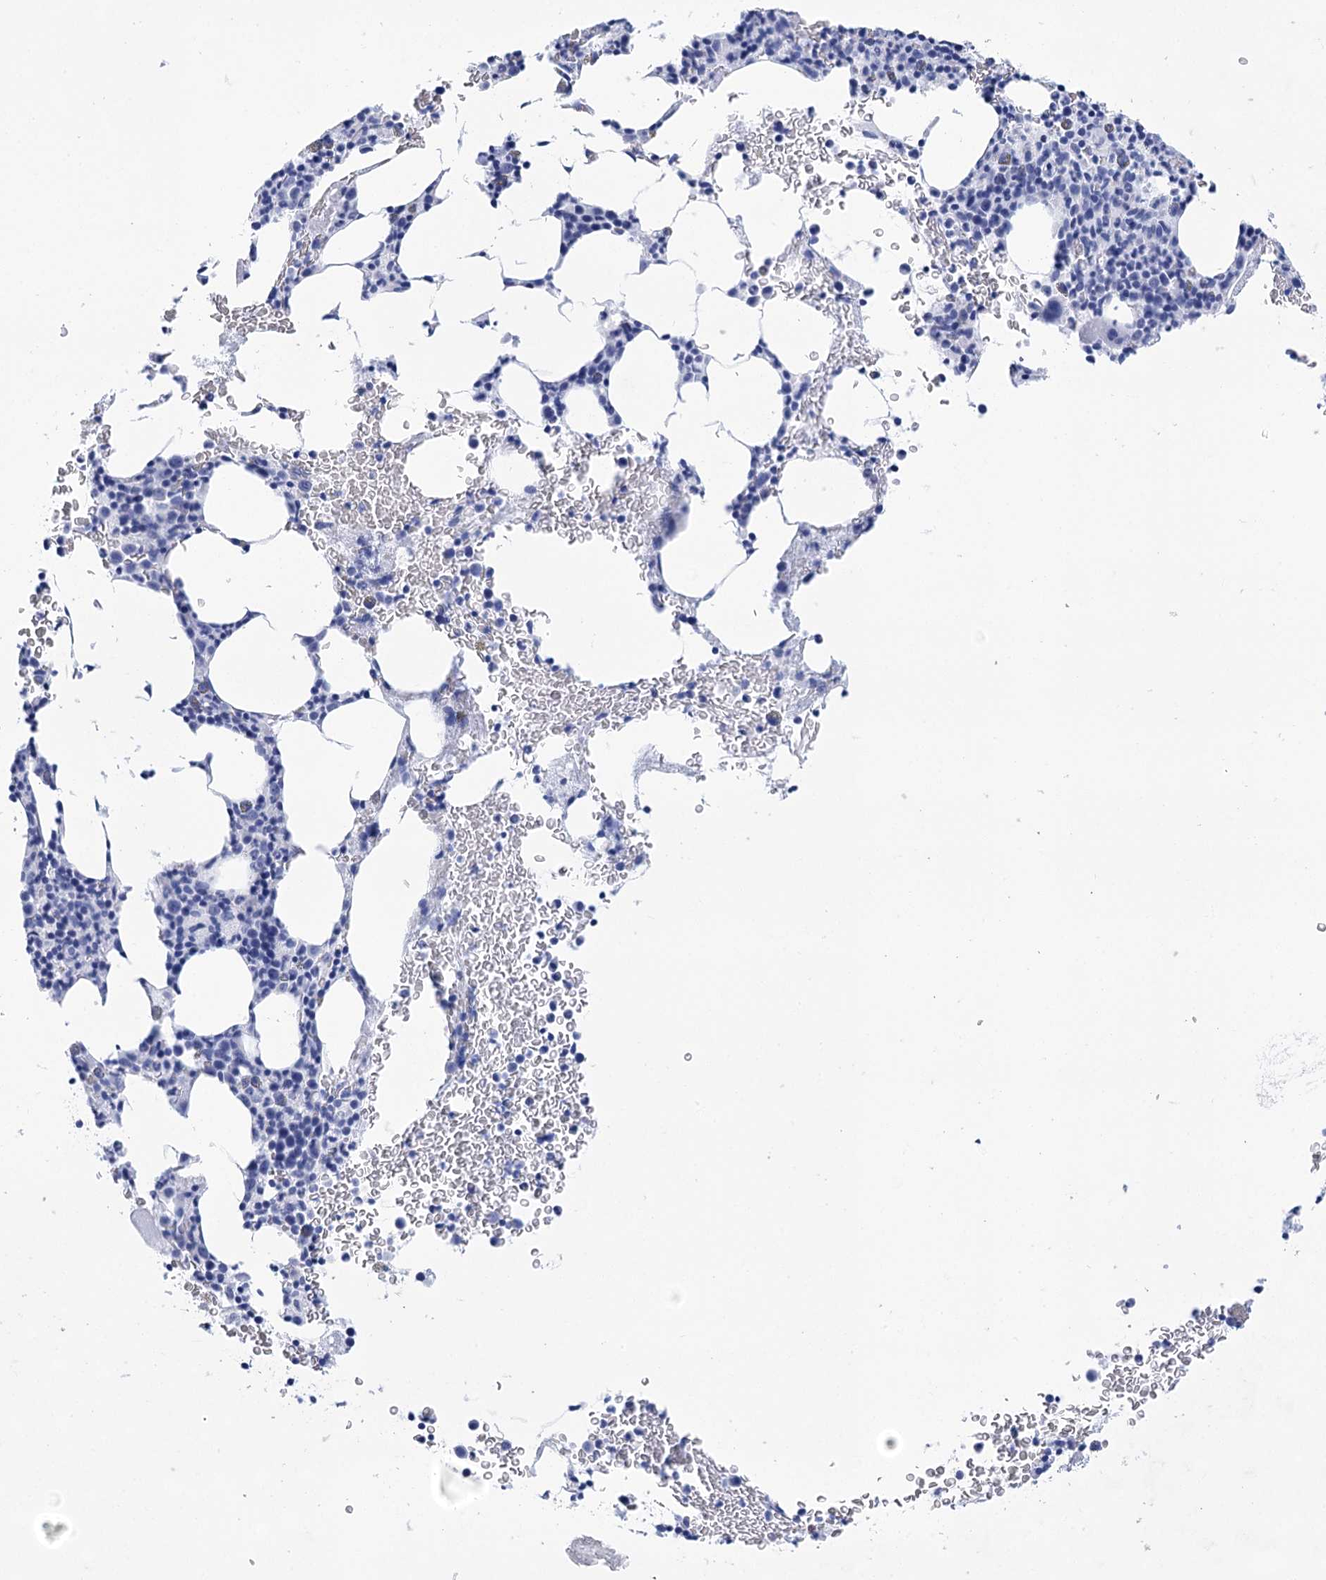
{"staining": {"intensity": "negative", "quantity": "none", "location": "none"}, "tissue": "bone marrow", "cell_type": "Hematopoietic cells", "image_type": "normal", "snomed": [{"axis": "morphology", "description": "Normal tissue, NOS"}, {"axis": "topography", "description": "Bone marrow"}], "caption": "A micrograph of bone marrow stained for a protein exhibits no brown staining in hematopoietic cells. (Stains: DAB (3,3'-diaminobenzidine) immunohistochemistry with hematoxylin counter stain, Microscopy: brightfield microscopy at high magnification).", "gene": "LALBA", "patient": {"sex": "male", "age": 79}}